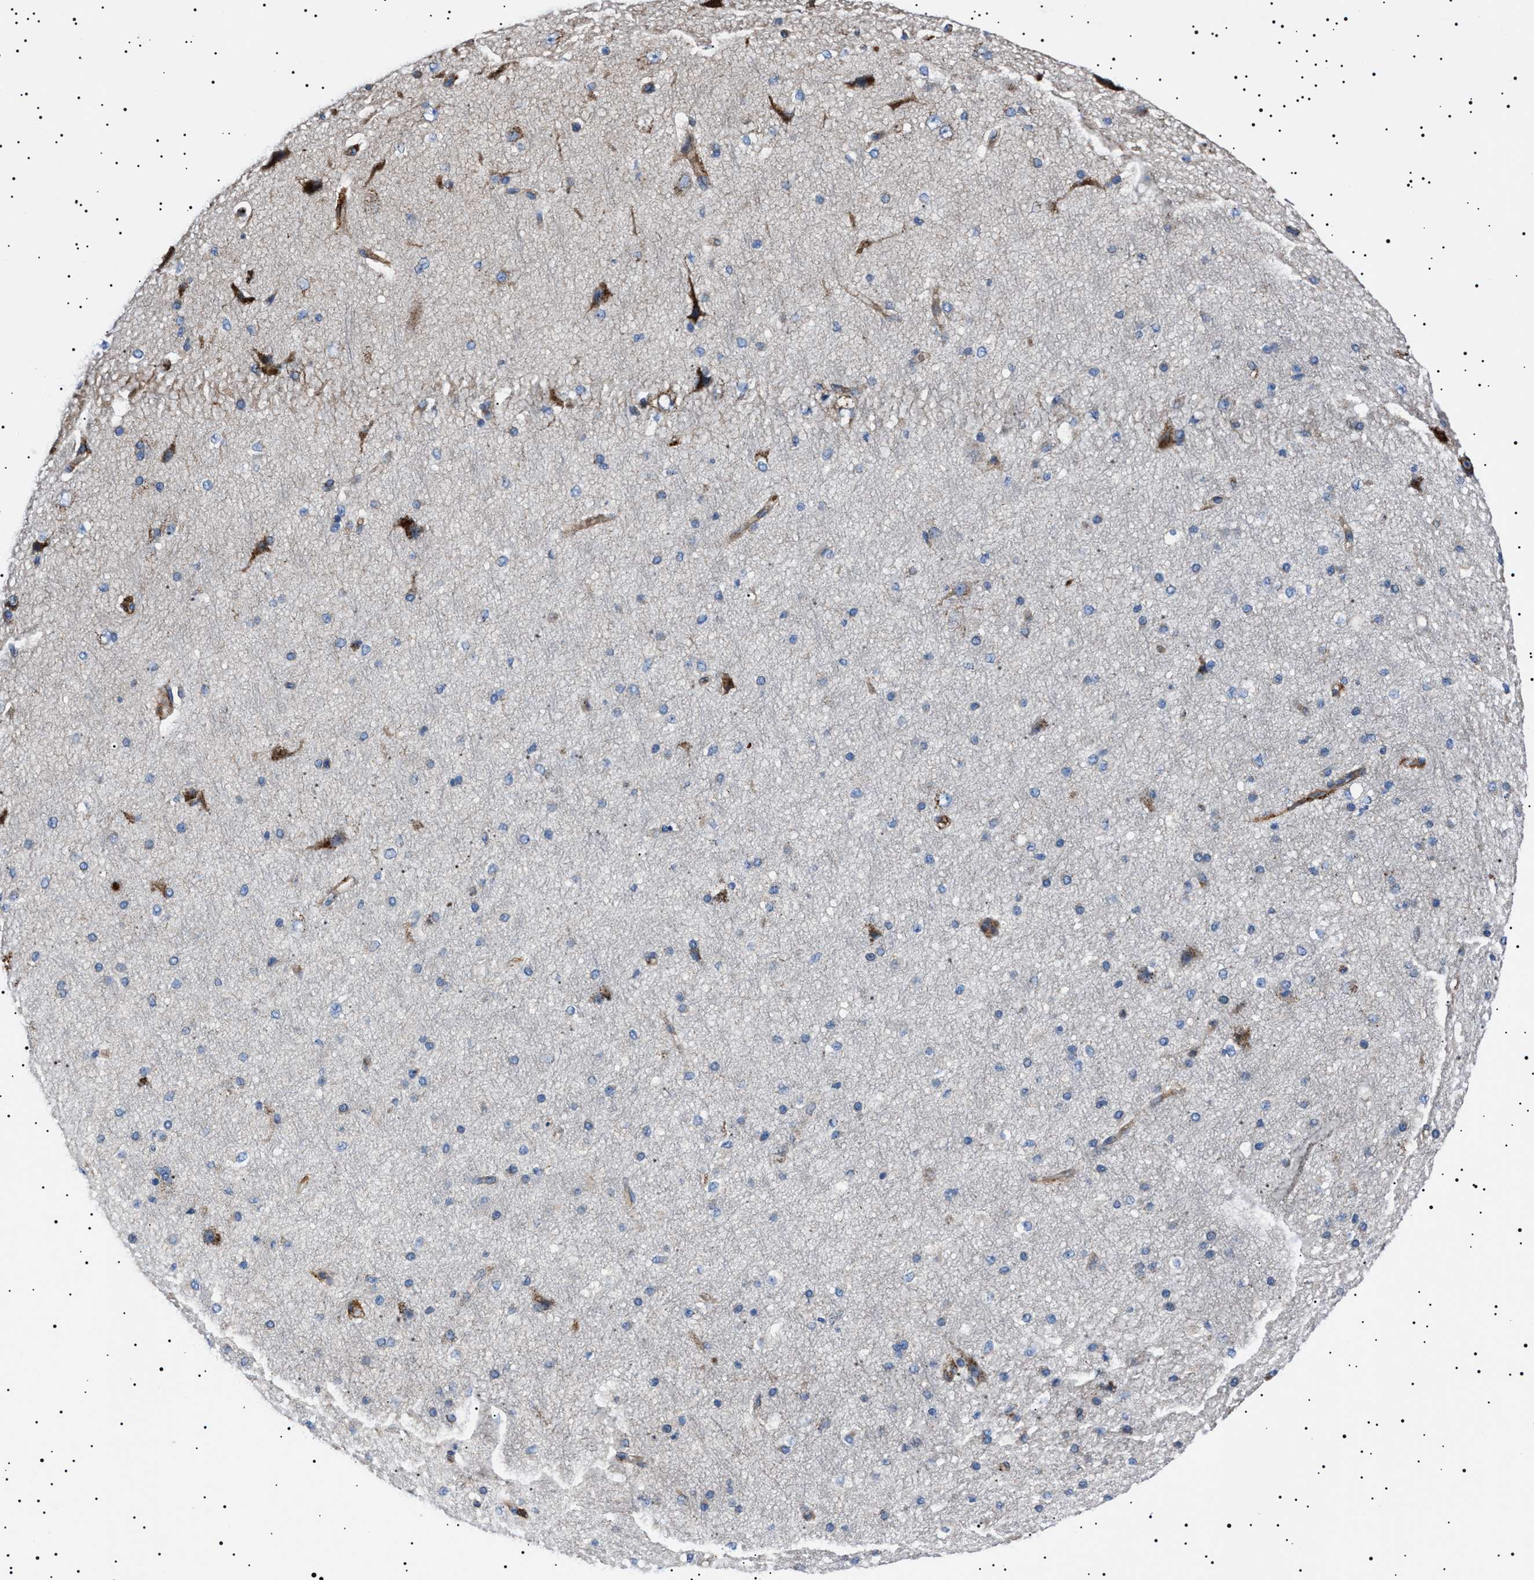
{"staining": {"intensity": "moderate", "quantity": ">75%", "location": "cytoplasmic/membranous"}, "tissue": "cerebral cortex", "cell_type": "Endothelial cells", "image_type": "normal", "snomed": [{"axis": "morphology", "description": "Normal tissue, NOS"}, {"axis": "morphology", "description": "Developmental malformation"}, {"axis": "topography", "description": "Cerebral cortex"}], "caption": "Unremarkable cerebral cortex displays moderate cytoplasmic/membranous staining in approximately >75% of endothelial cells.", "gene": "NEU1", "patient": {"sex": "female", "age": 30}}